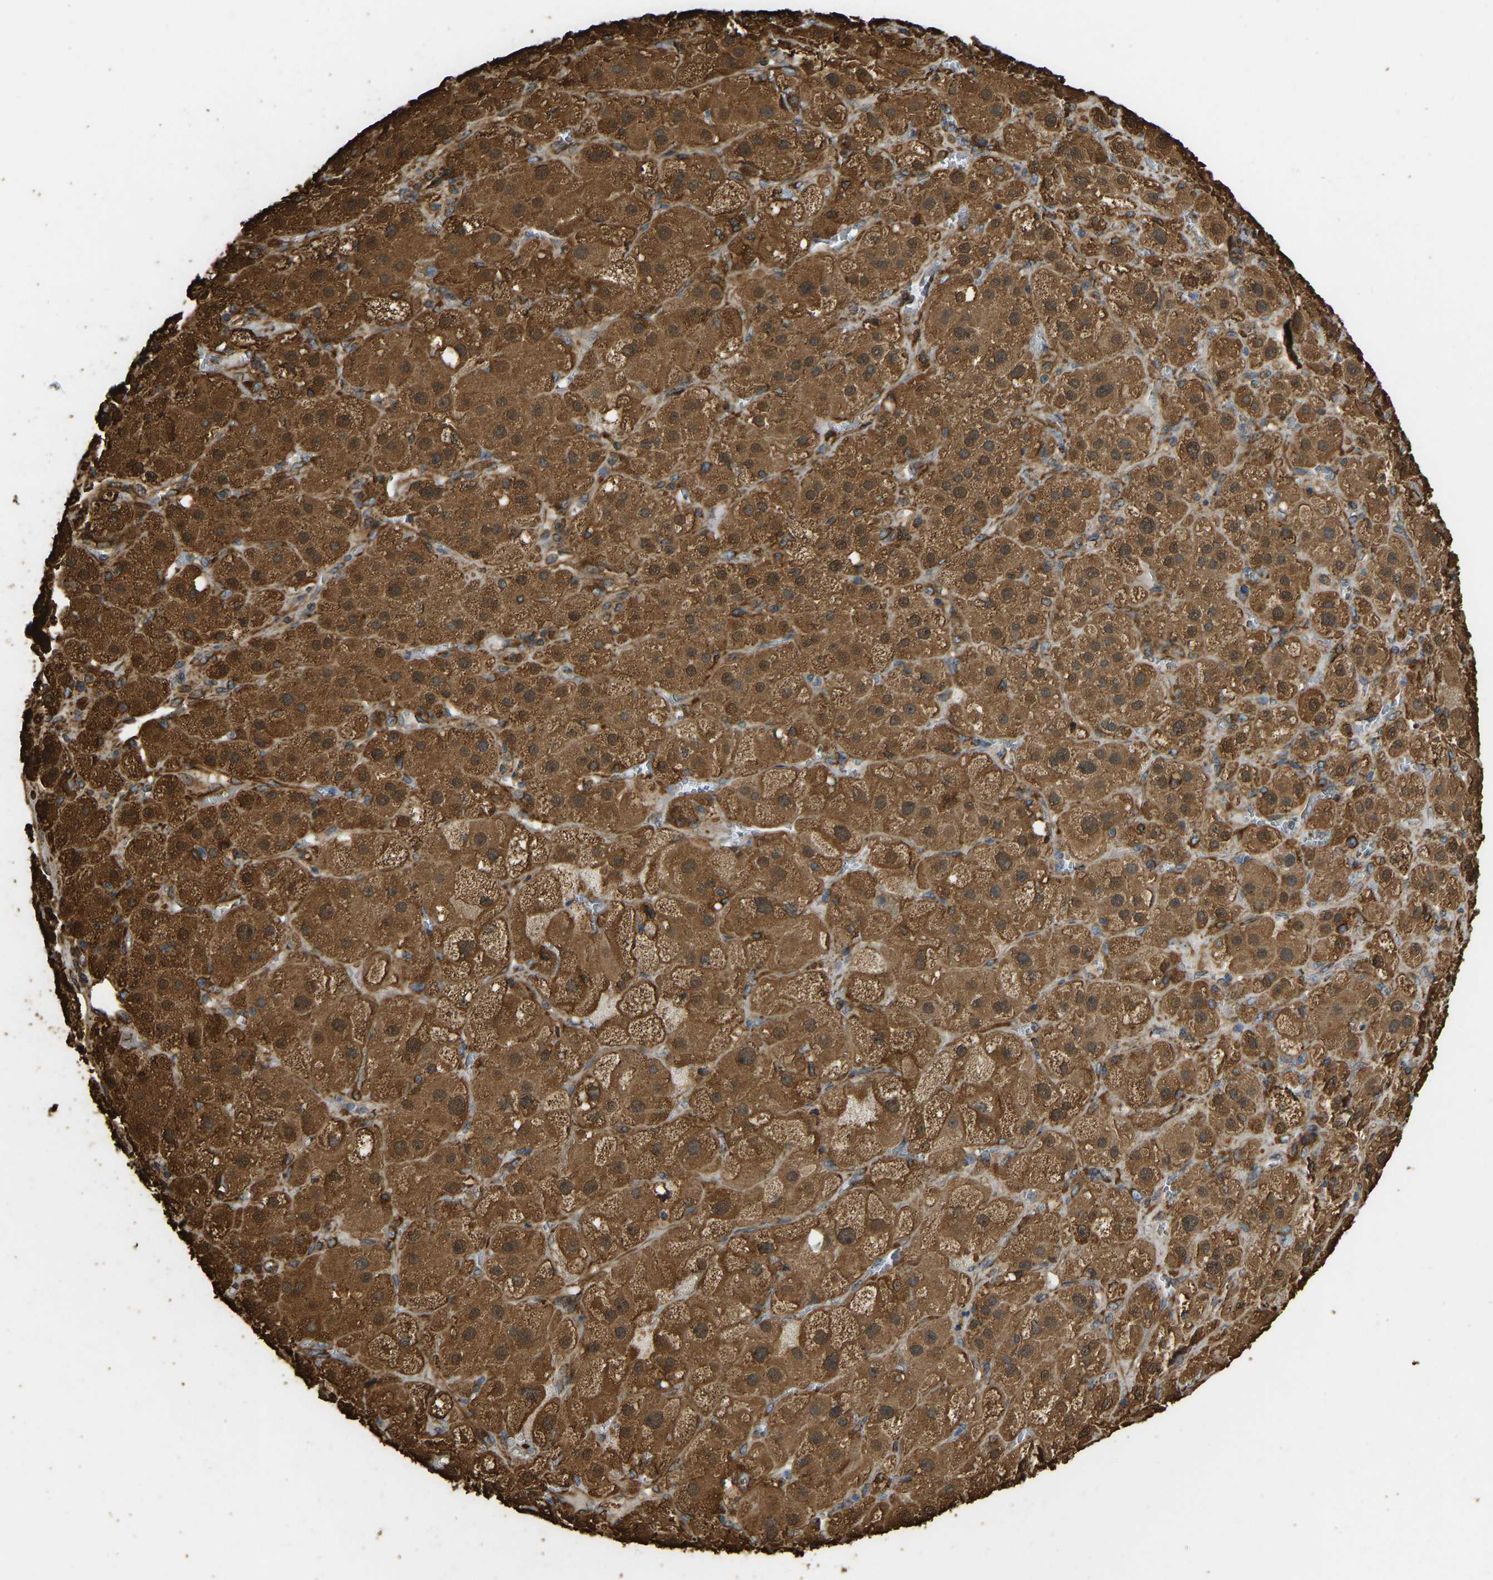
{"staining": {"intensity": "moderate", "quantity": ">75%", "location": "cytoplasmic/membranous,nuclear"}, "tissue": "adrenal gland", "cell_type": "Glandular cells", "image_type": "normal", "snomed": [{"axis": "morphology", "description": "Normal tissue, NOS"}, {"axis": "topography", "description": "Adrenal gland"}], "caption": "Protein staining of benign adrenal gland displays moderate cytoplasmic/membranous,nuclear positivity in about >75% of glandular cells.", "gene": "BEX3", "patient": {"sex": "female", "age": 47}}